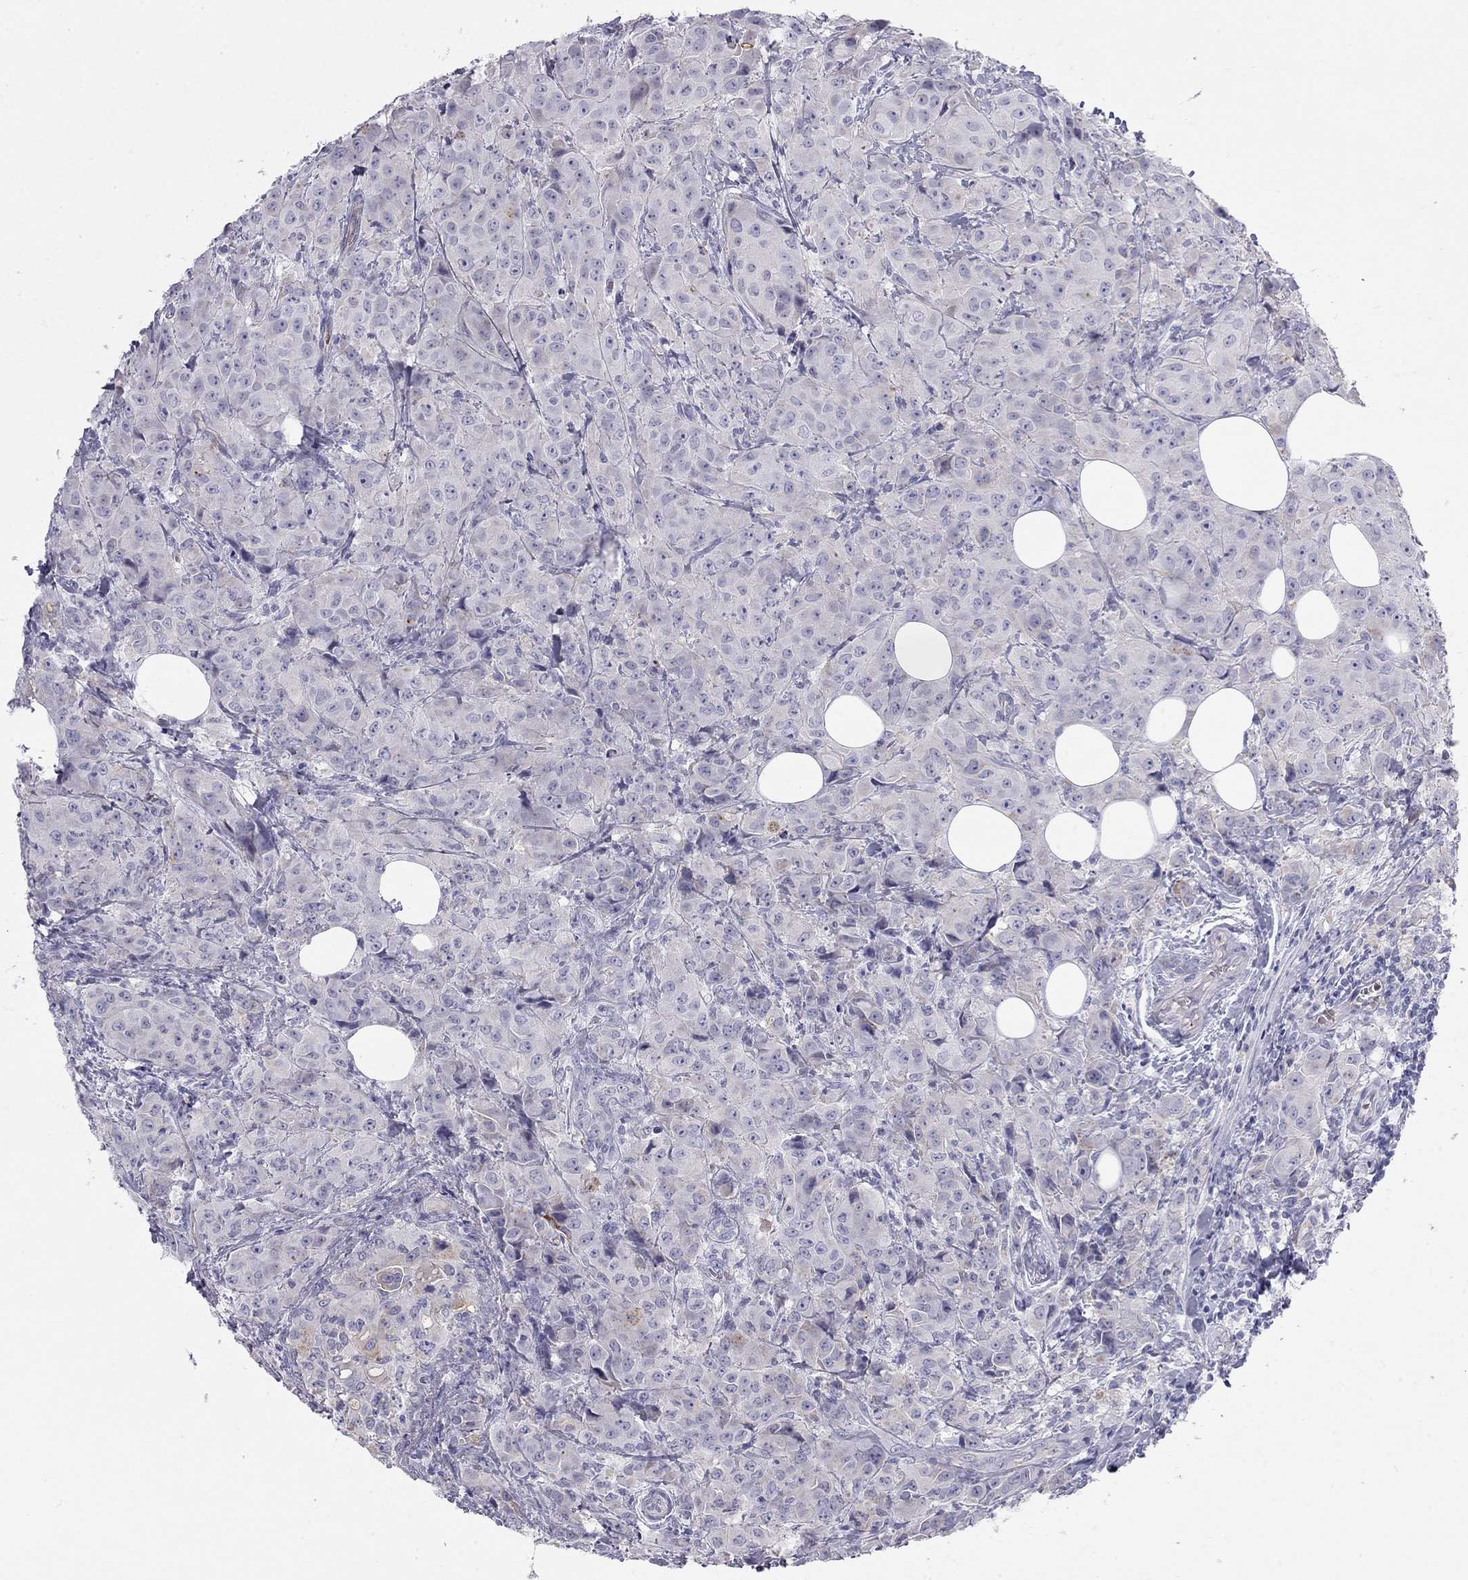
{"staining": {"intensity": "negative", "quantity": "none", "location": "none"}, "tissue": "breast cancer", "cell_type": "Tumor cells", "image_type": "cancer", "snomed": [{"axis": "morphology", "description": "Duct carcinoma"}, {"axis": "topography", "description": "Breast"}], "caption": "High power microscopy histopathology image of an IHC photomicrograph of invasive ductal carcinoma (breast), revealing no significant positivity in tumor cells.", "gene": "TDRD6", "patient": {"sex": "female", "age": 43}}